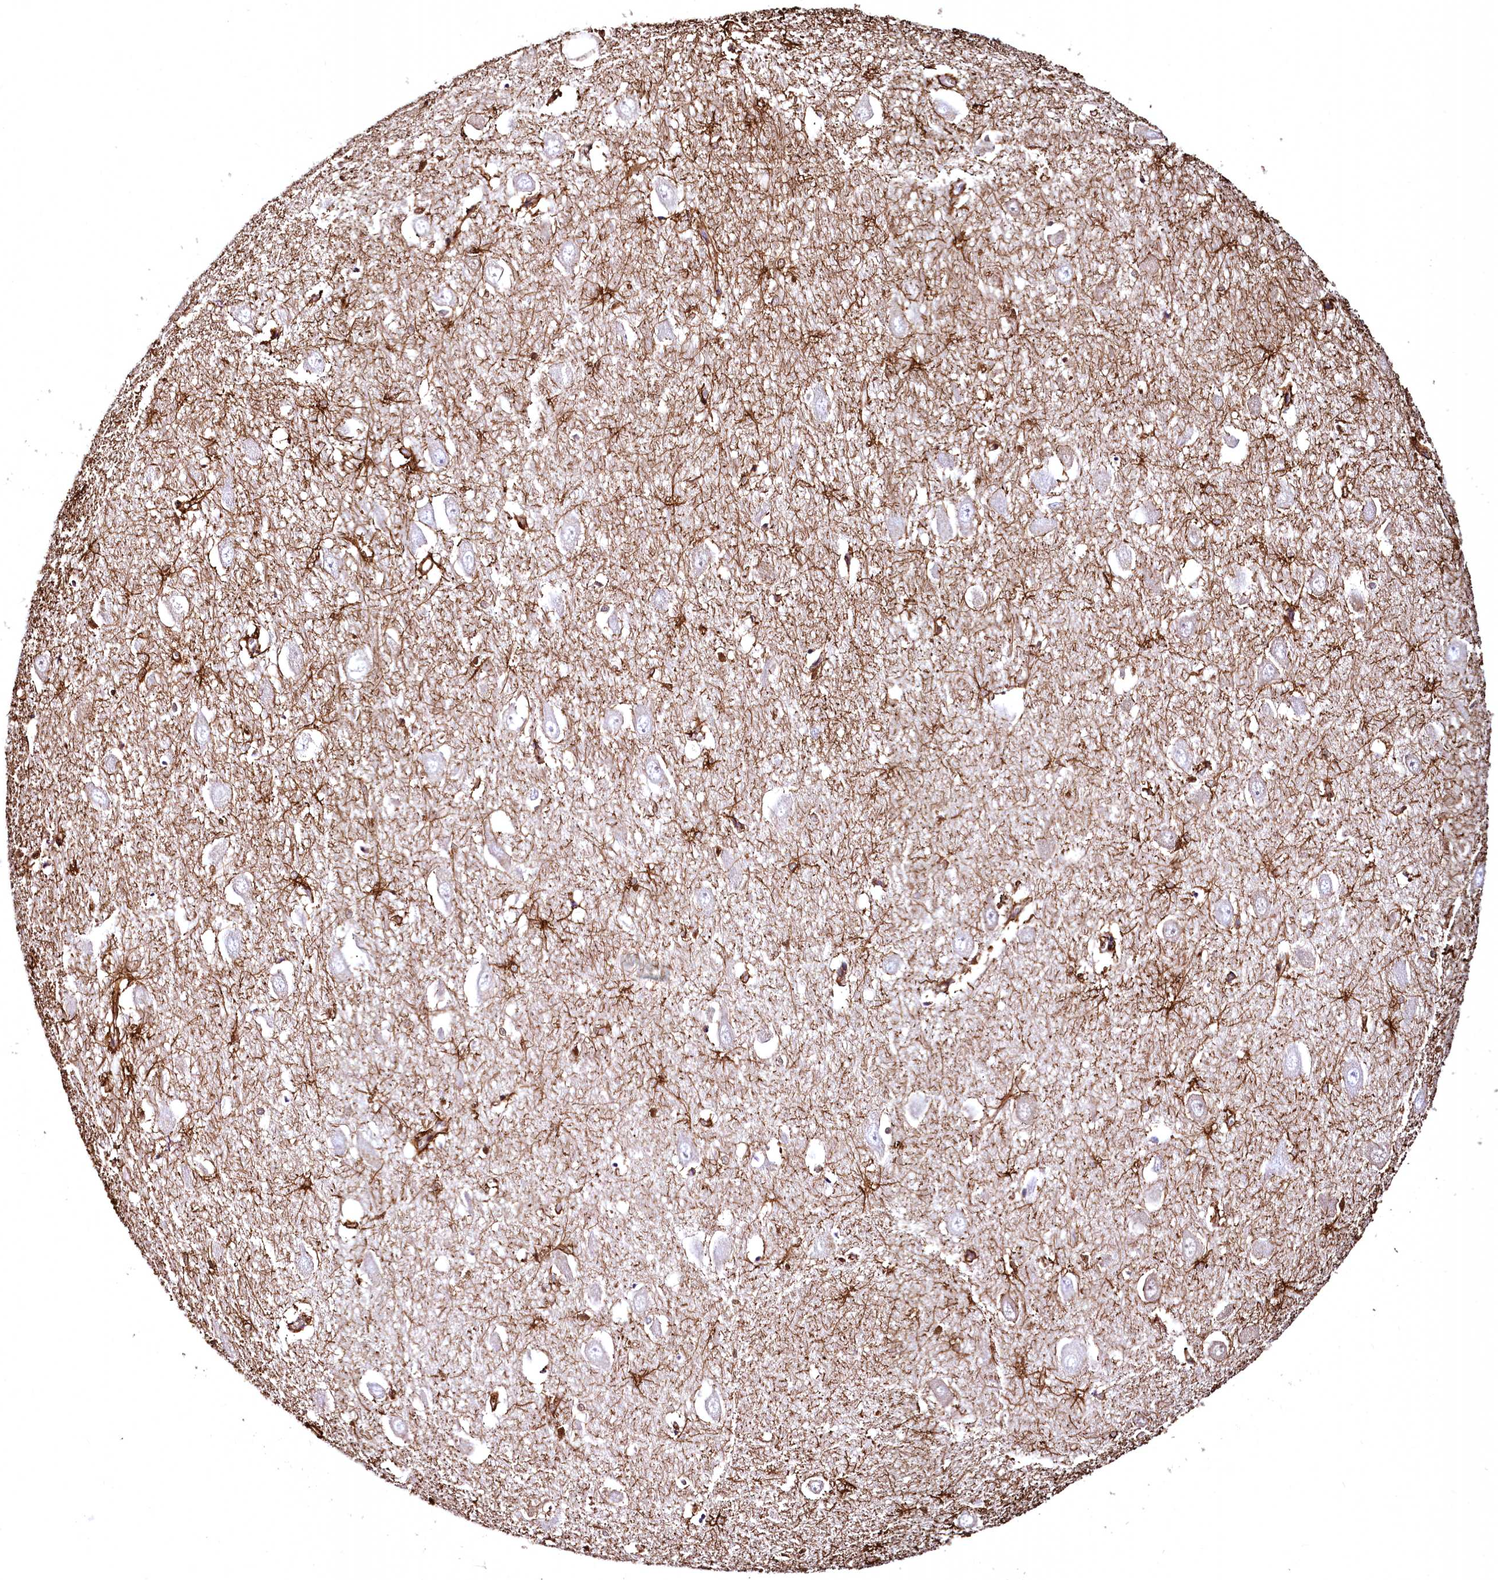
{"staining": {"intensity": "strong", "quantity": "25%-75%", "location": "cytoplasmic/membranous"}, "tissue": "hippocampus", "cell_type": "Glial cells", "image_type": "normal", "snomed": [{"axis": "morphology", "description": "Normal tissue, NOS"}, {"axis": "topography", "description": "Hippocampus"}], "caption": "DAB immunohistochemical staining of unremarkable hippocampus exhibits strong cytoplasmic/membranous protein positivity in about 25%-75% of glial cells. (brown staining indicates protein expression, while blue staining denotes nuclei).", "gene": "RARS2", "patient": {"sex": "female", "age": 64}}